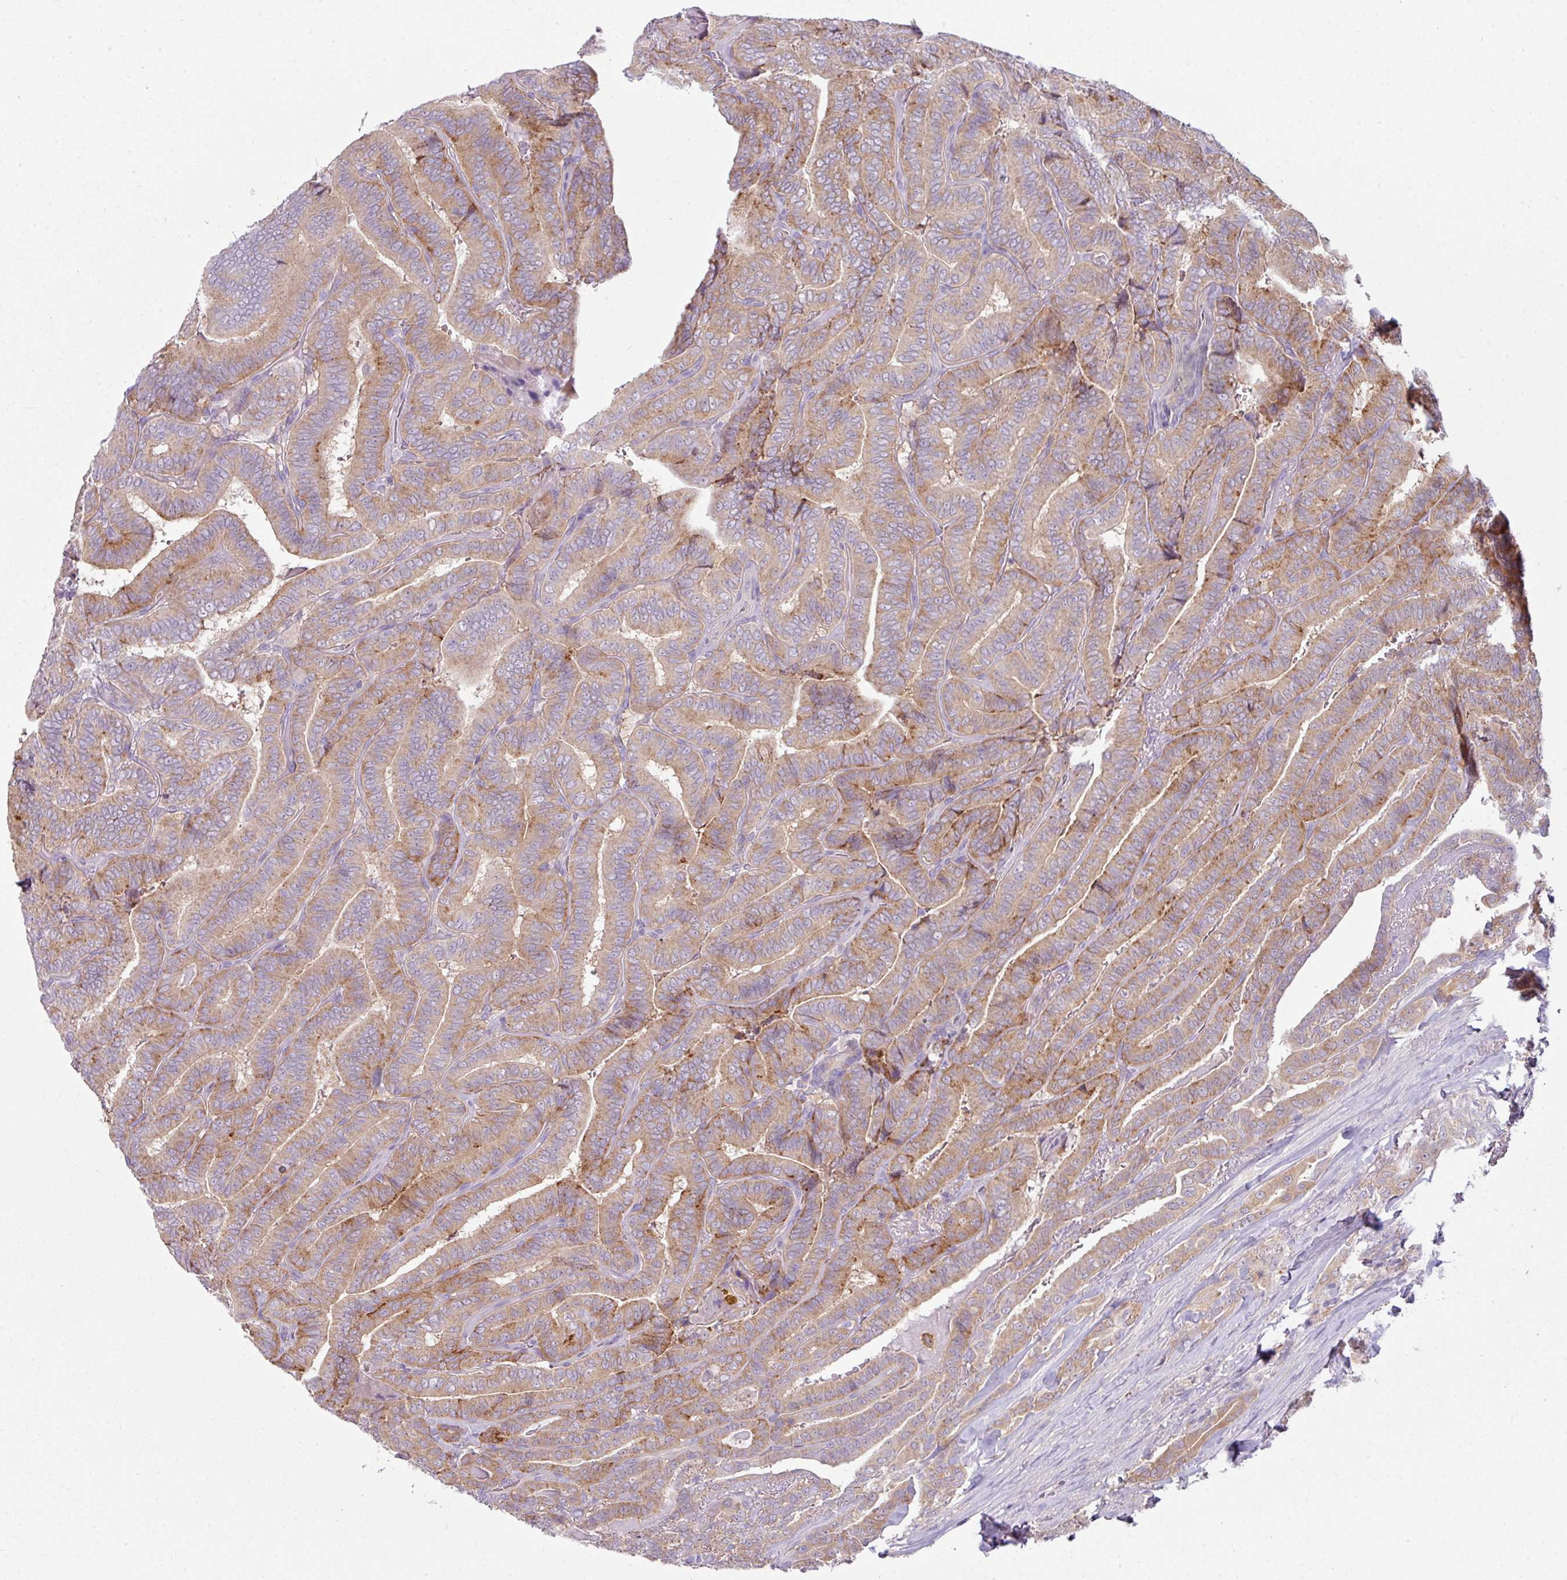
{"staining": {"intensity": "moderate", "quantity": ">75%", "location": "cytoplasmic/membranous"}, "tissue": "thyroid cancer", "cell_type": "Tumor cells", "image_type": "cancer", "snomed": [{"axis": "morphology", "description": "Papillary adenocarcinoma, NOS"}, {"axis": "topography", "description": "Thyroid gland"}], "caption": "Thyroid papillary adenocarcinoma stained with immunohistochemistry (IHC) demonstrates moderate cytoplasmic/membranous staining in about >75% of tumor cells.", "gene": "CAMK2B", "patient": {"sex": "male", "age": 61}}